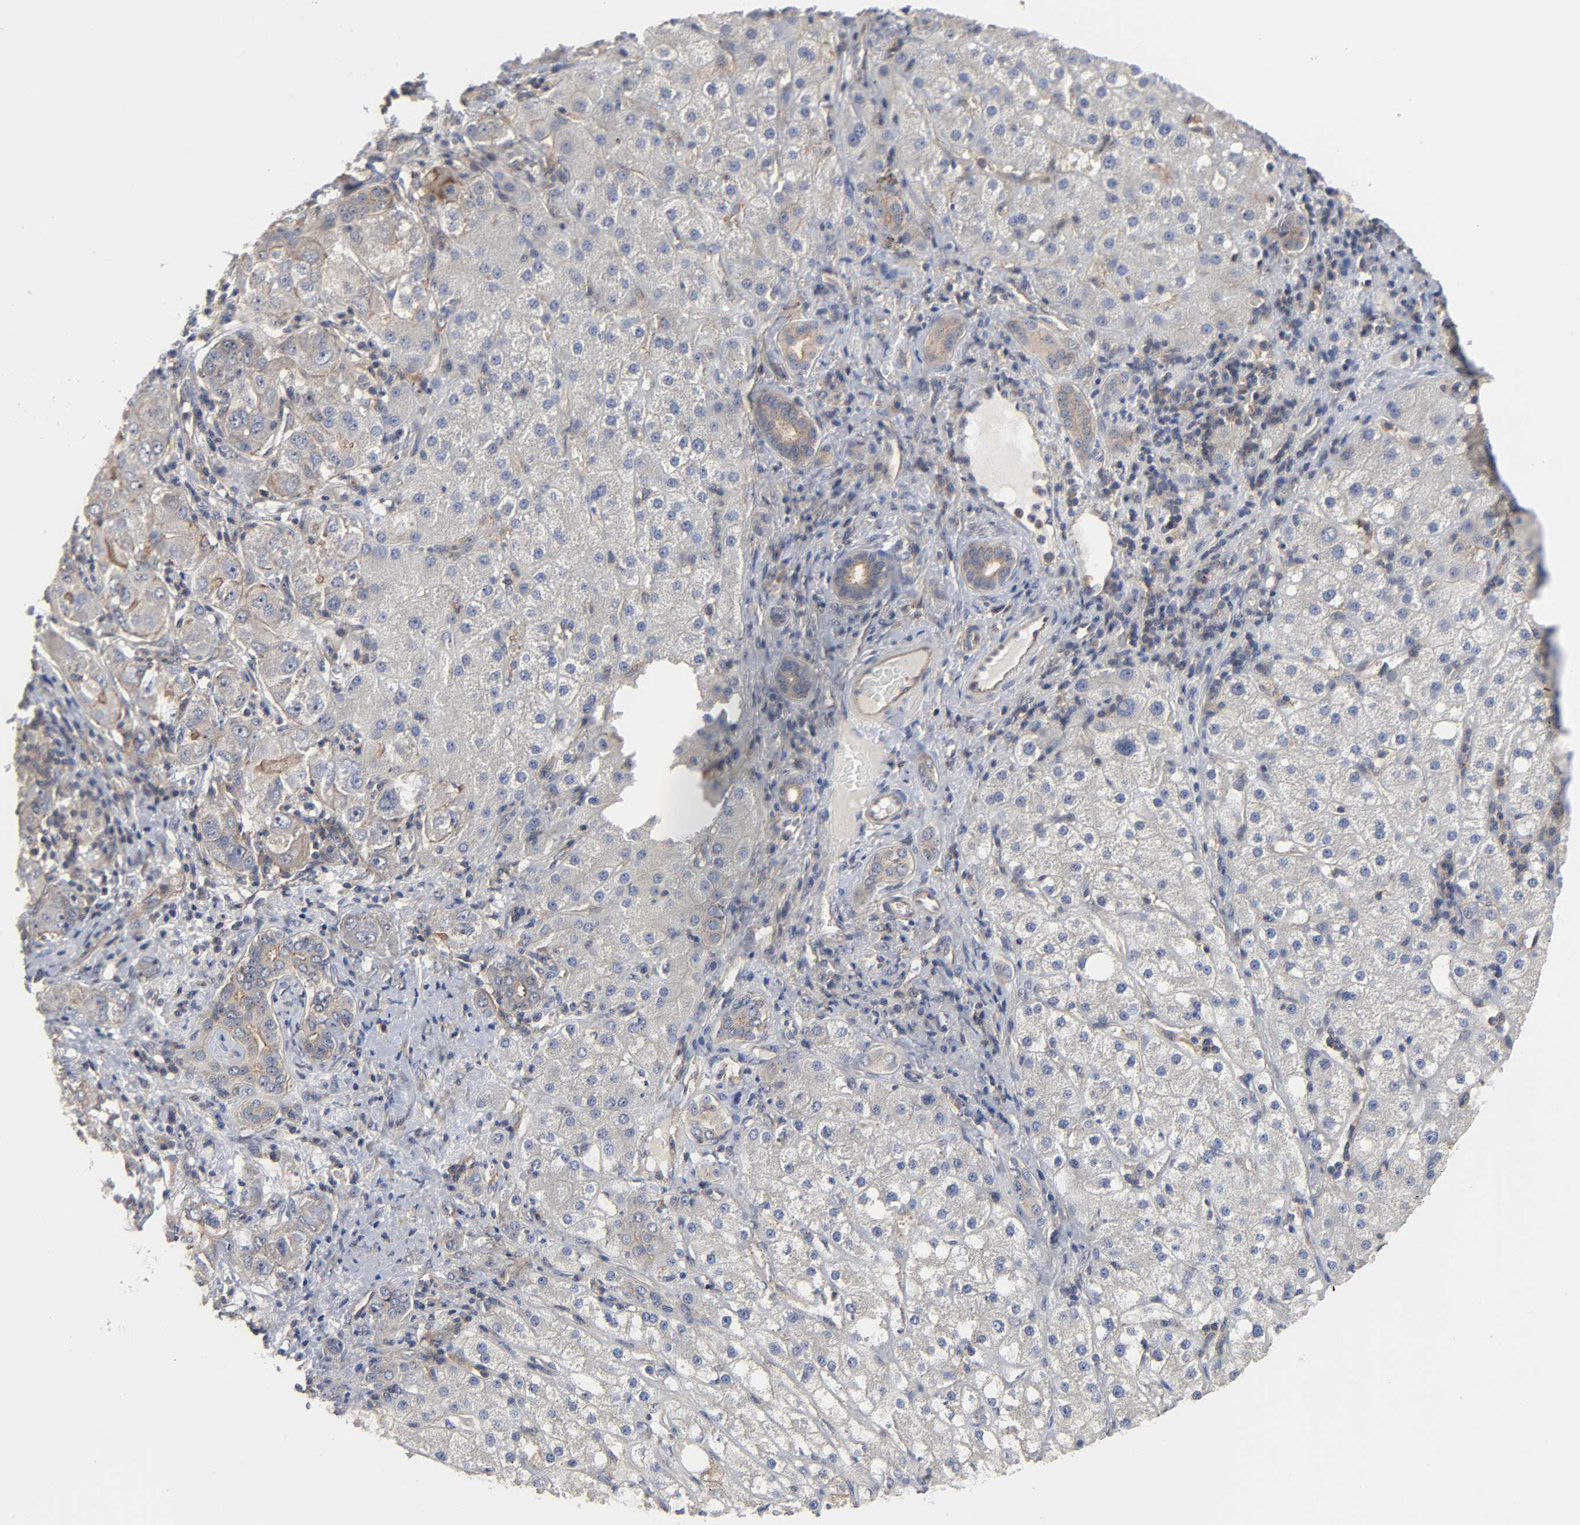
{"staining": {"intensity": "weak", "quantity": "<25%", "location": "cytoplasmic/membranous"}, "tissue": "liver cancer", "cell_type": "Tumor cells", "image_type": "cancer", "snomed": [{"axis": "morphology", "description": "Carcinoma, Hepatocellular, NOS"}, {"axis": "topography", "description": "Liver"}], "caption": "IHC micrograph of hepatocellular carcinoma (liver) stained for a protein (brown), which displays no positivity in tumor cells.", "gene": "DDX10", "patient": {"sex": "male", "age": 80}}